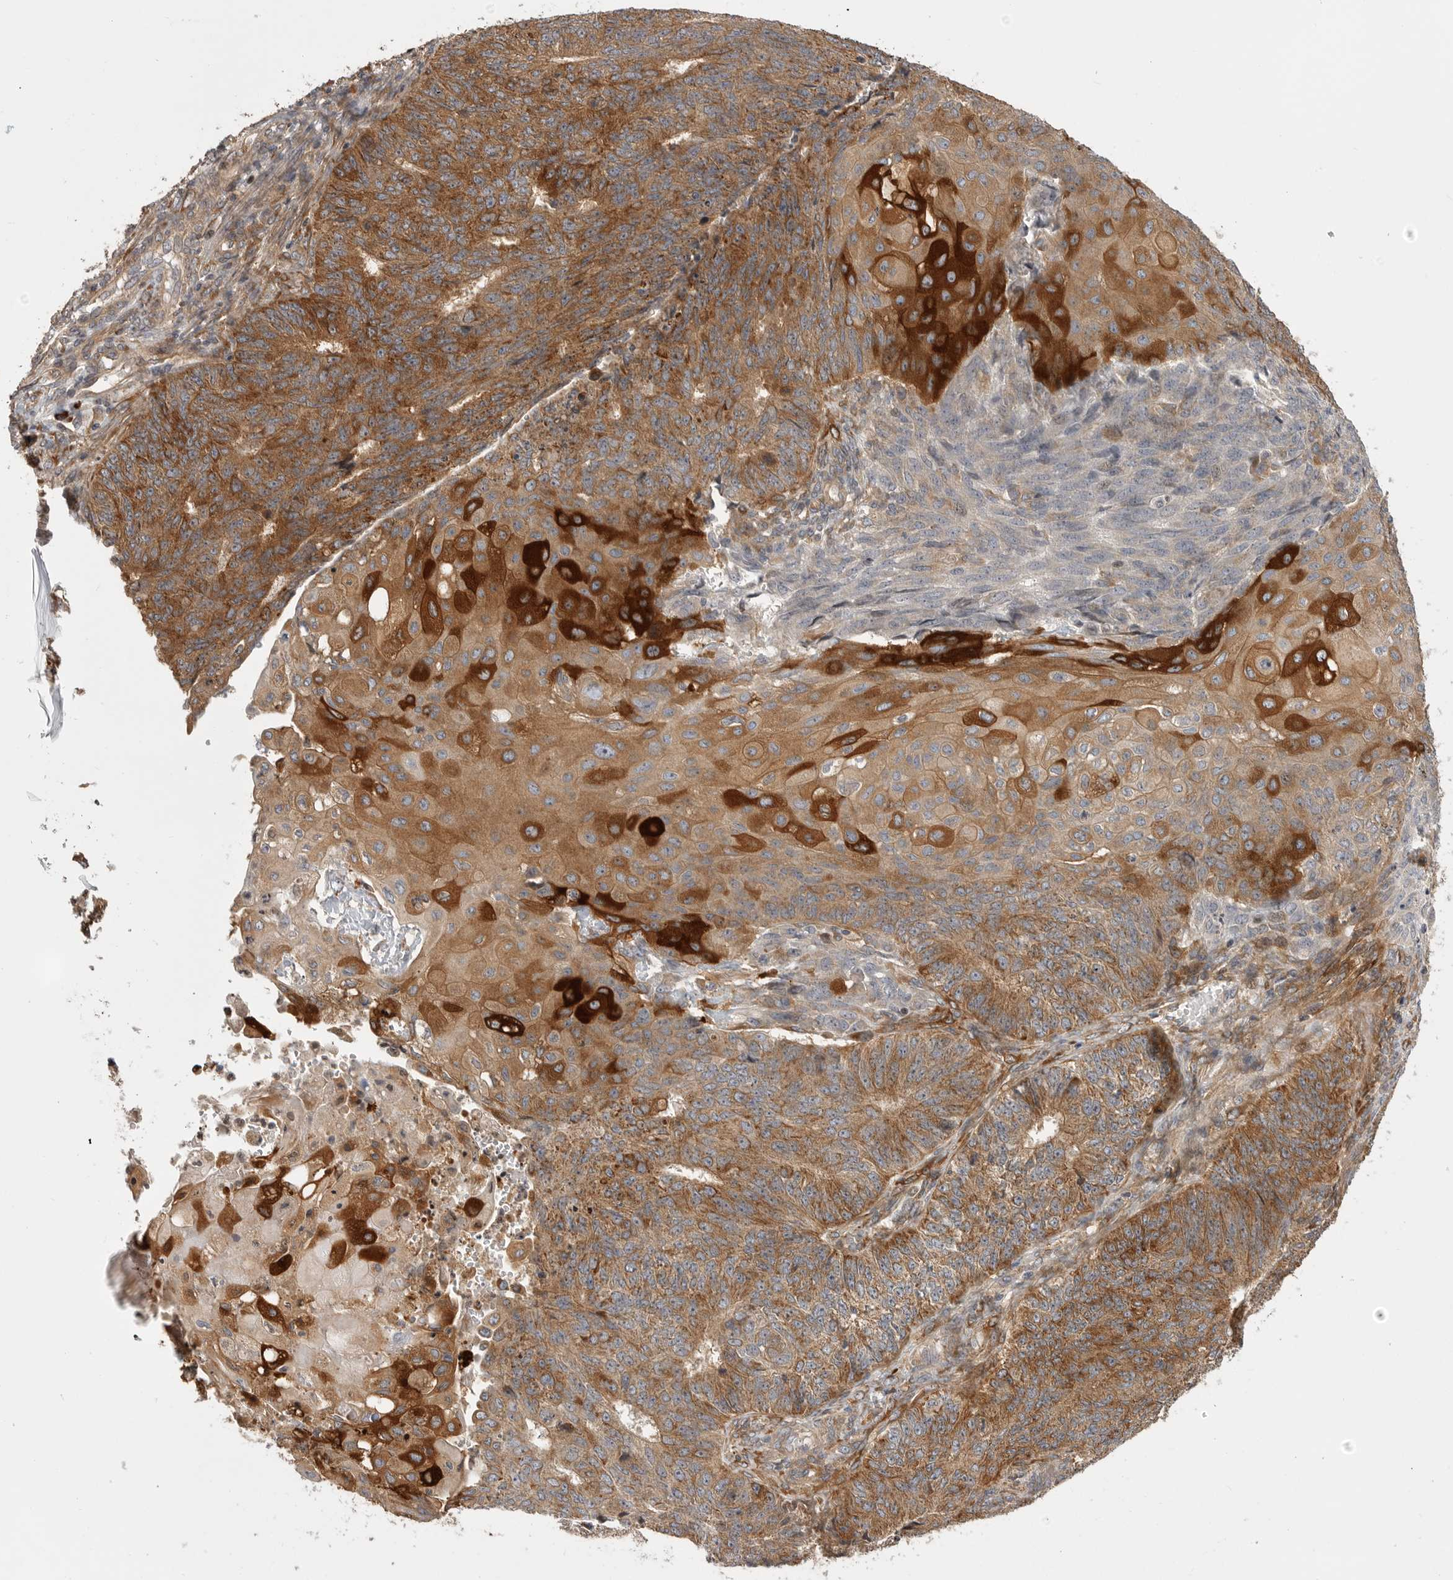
{"staining": {"intensity": "strong", "quantity": ">75%", "location": "cytoplasmic/membranous"}, "tissue": "endometrial cancer", "cell_type": "Tumor cells", "image_type": "cancer", "snomed": [{"axis": "morphology", "description": "Adenocarcinoma, NOS"}, {"axis": "topography", "description": "Endometrium"}], "caption": "IHC (DAB (3,3'-diaminobenzidine)) staining of human endometrial cancer displays strong cytoplasmic/membranous protein expression in approximately >75% of tumor cells.", "gene": "OXR1", "patient": {"sex": "female", "age": 32}}